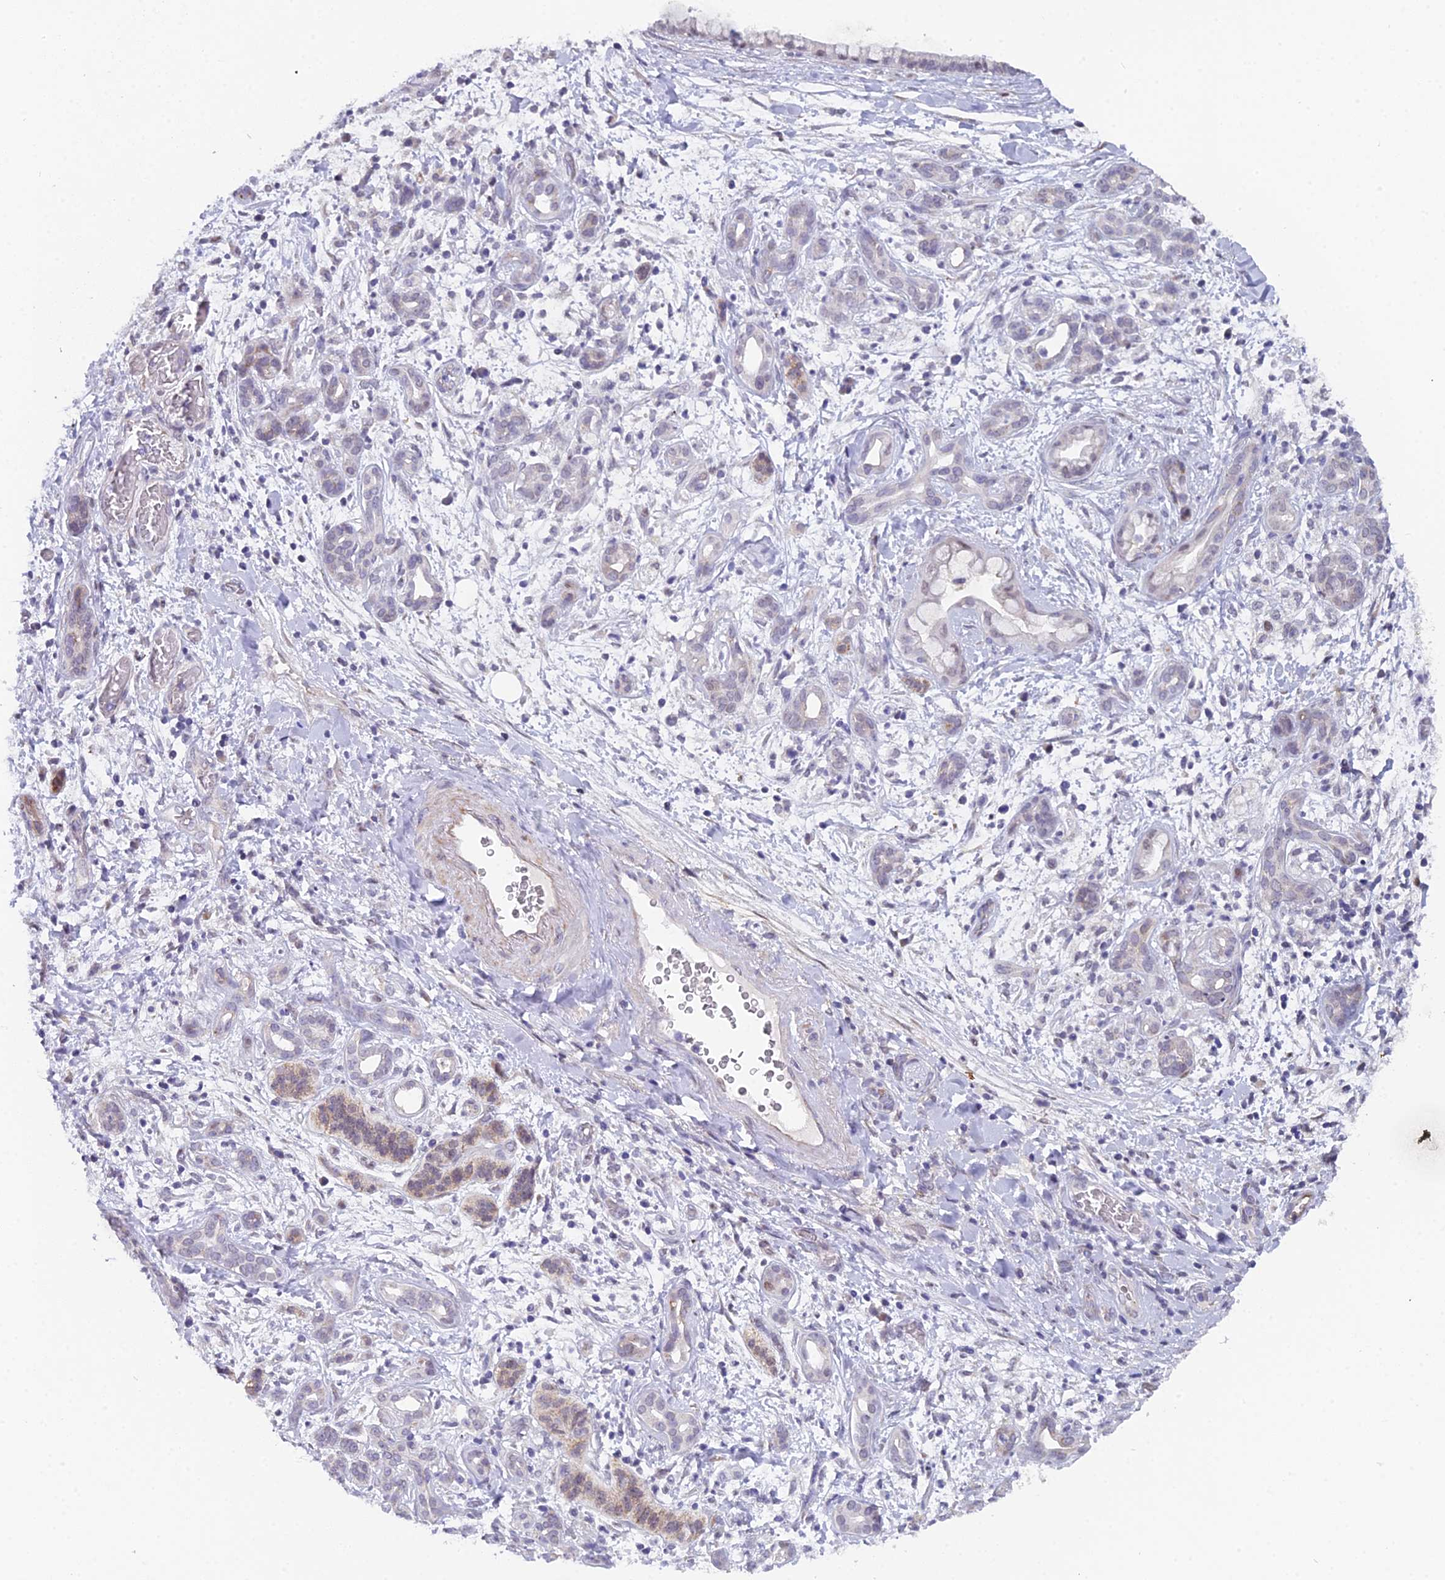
{"staining": {"intensity": "negative", "quantity": "none", "location": "none"}, "tissue": "pancreatic cancer", "cell_type": "Tumor cells", "image_type": "cancer", "snomed": [{"axis": "morphology", "description": "Adenocarcinoma, NOS"}, {"axis": "topography", "description": "Pancreas"}], "caption": "Pancreatic cancer was stained to show a protein in brown. There is no significant expression in tumor cells.", "gene": "XKR9", "patient": {"sex": "female", "age": 78}}